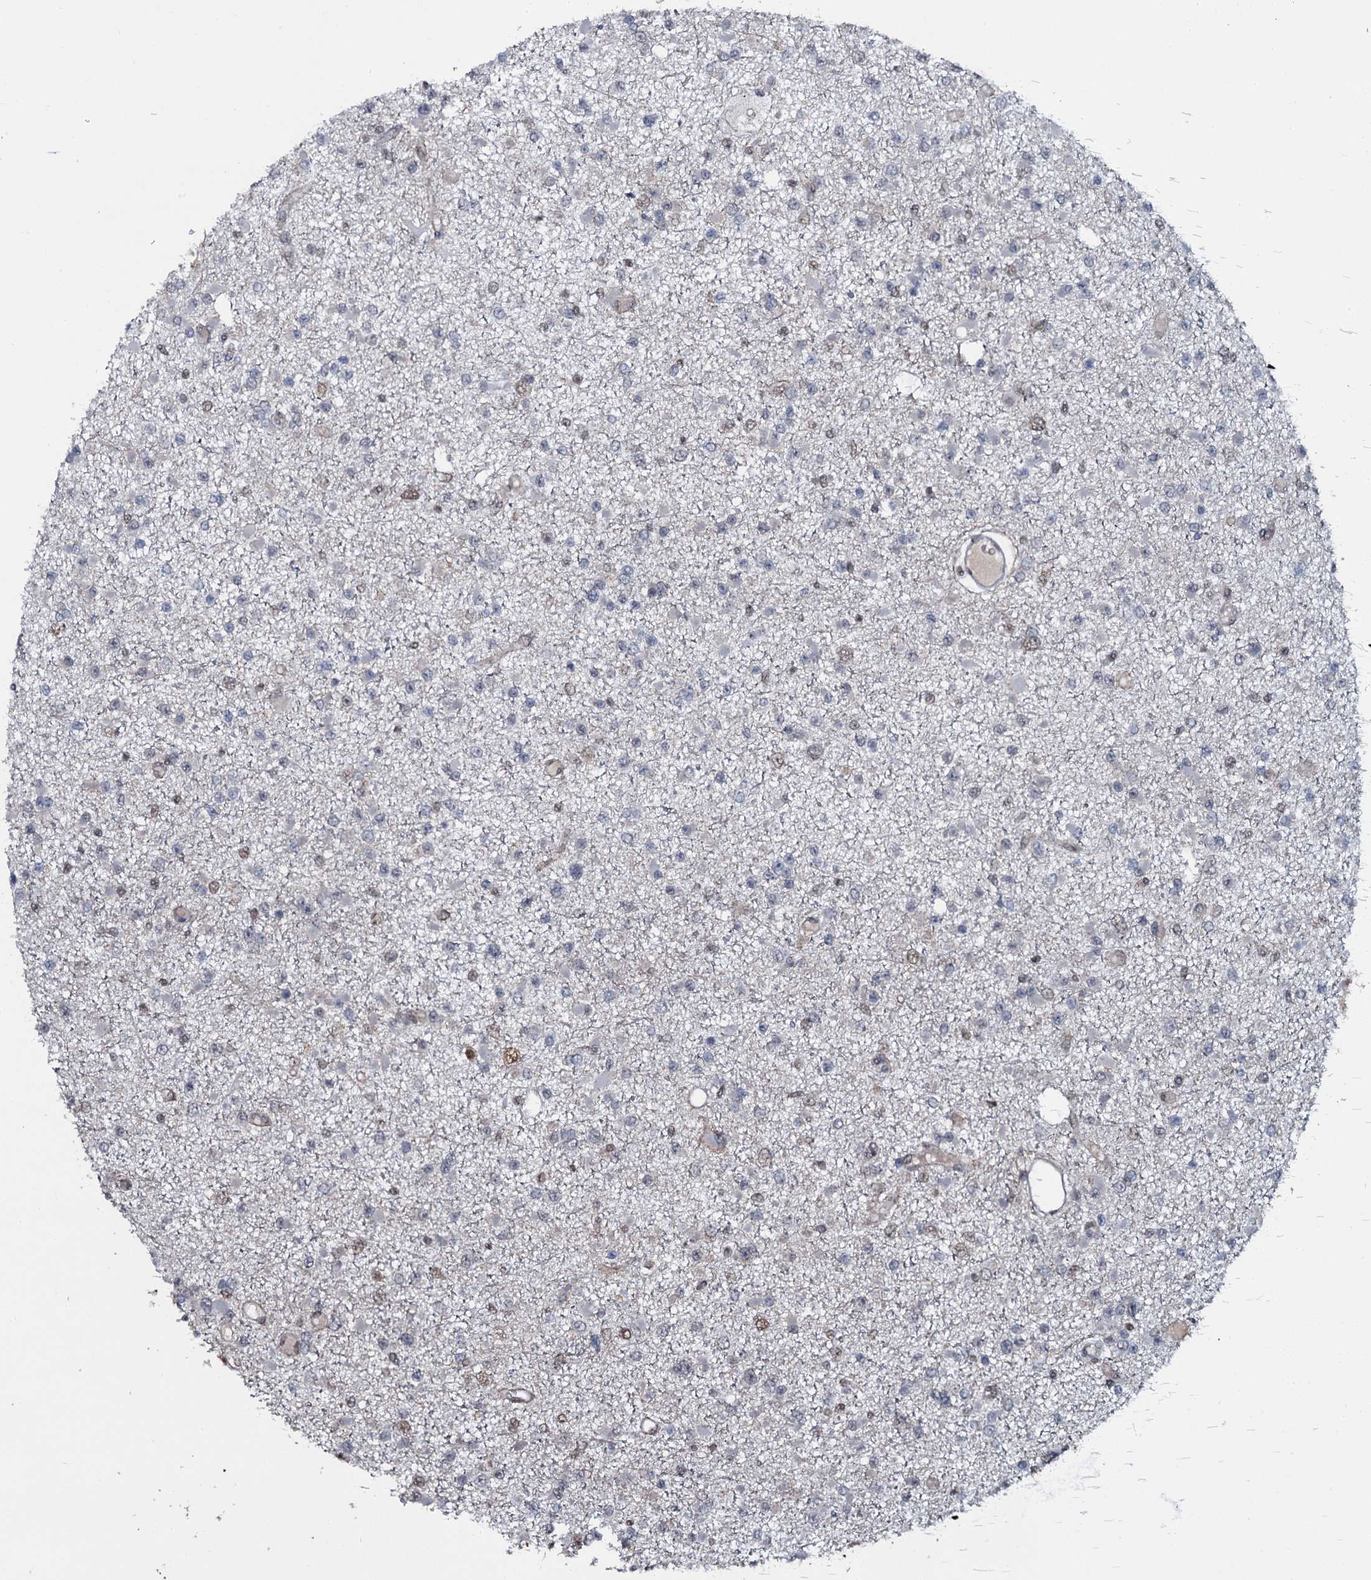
{"staining": {"intensity": "weak", "quantity": "<25%", "location": "nuclear"}, "tissue": "glioma", "cell_type": "Tumor cells", "image_type": "cancer", "snomed": [{"axis": "morphology", "description": "Glioma, malignant, Low grade"}, {"axis": "topography", "description": "Brain"}], "caption": "The micrograph exhibits no significant positivity in tumor cells of malignant low-grade glioma. (Stains: DAB IHC with hematoxylin counter stain, Microscopy: brightfield microscopy at high magnification).", "gene": "SH2D4B", "patient": {"sex": "female", "age": 22}}